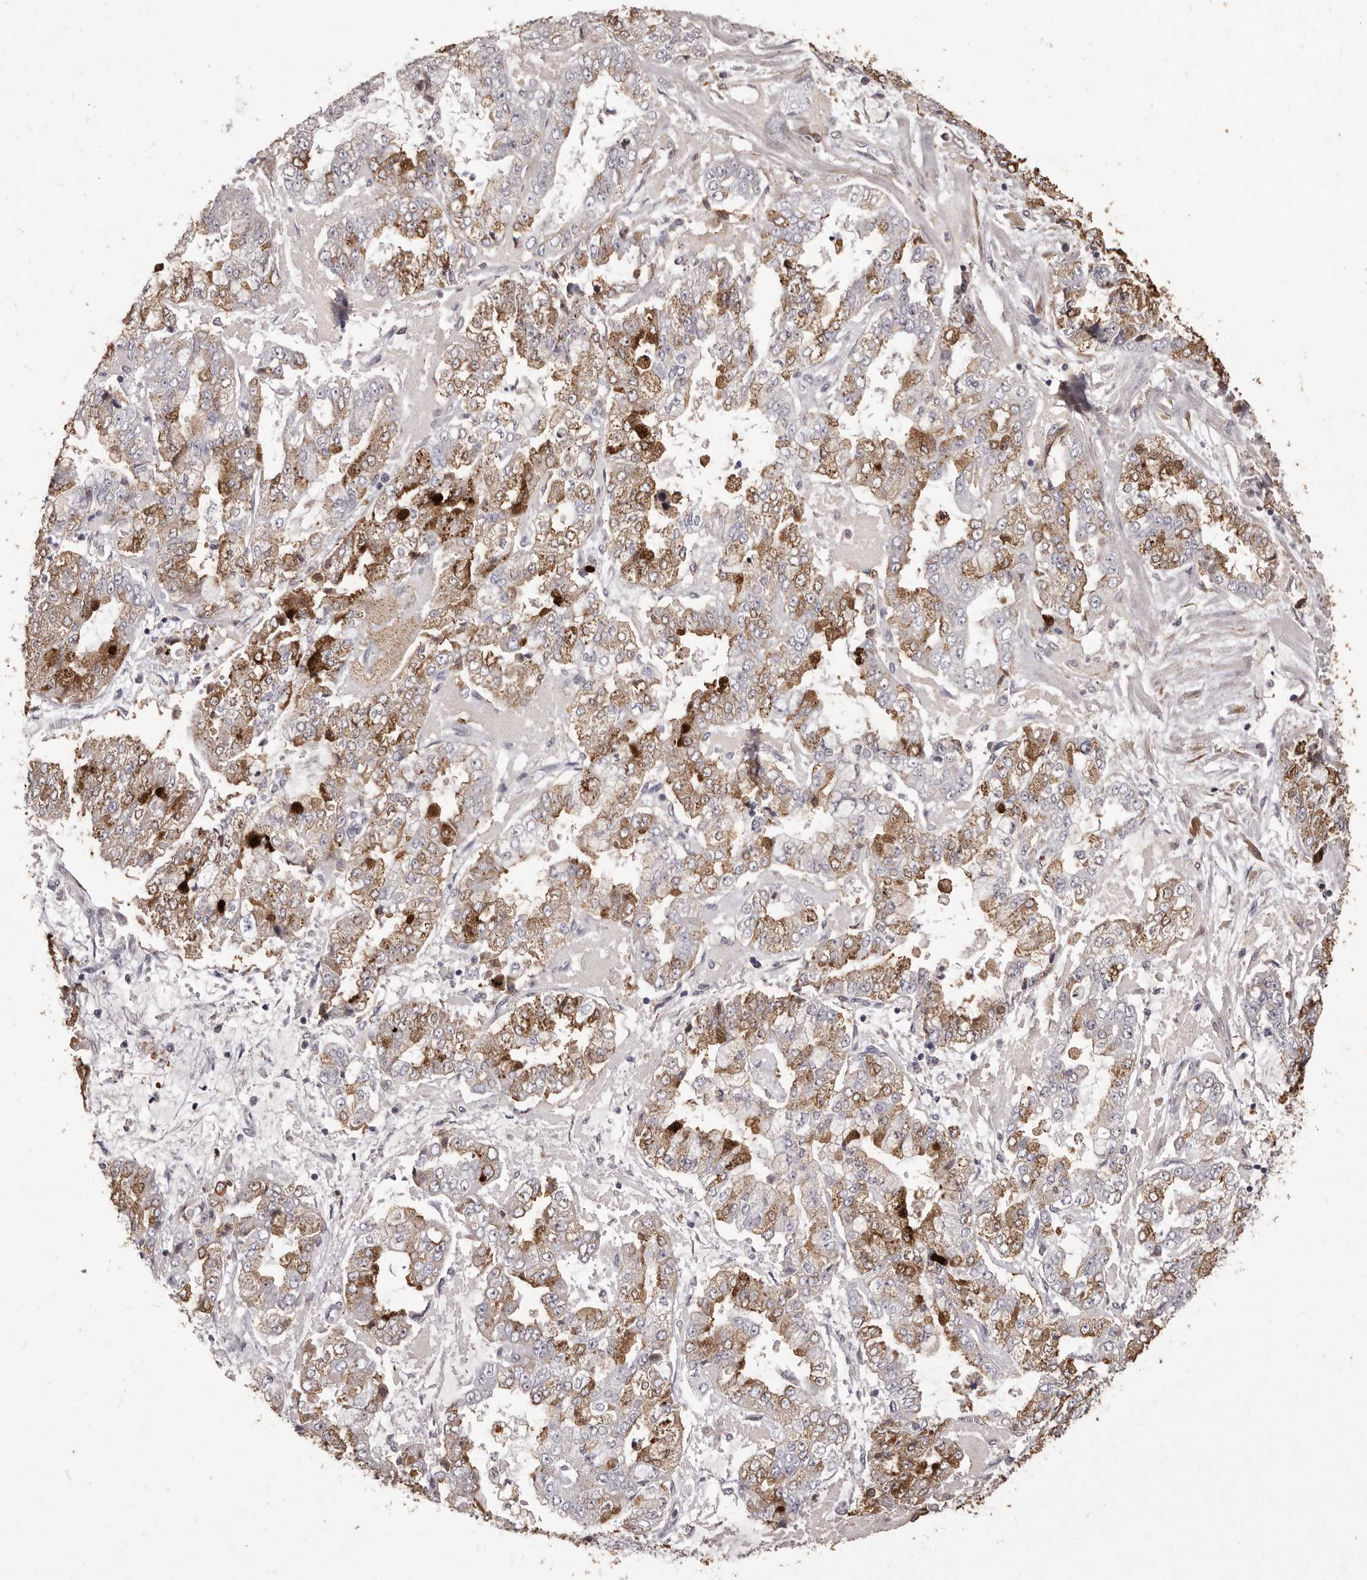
{"staining": {"intensity": "moderate", "quantity": ">75%", "location": "cytoplasmic/membranous"}, "tissue": "stomach cancer", "cell_type": "Tumor cells", "image_type": "cancer", "snomed": [{"axis": "morphology", "description": "Adenocarcinoma, NOS"}, {"axis": "topography", "description": "Stomach"}], "caption": "Immunohistochemistry (IHC) of human stomach adenocarcinoma exhibits medium levels of moderate cytoplasmic/membranous staining in approximately >75% of tumor cells. (DAB = brown stain, brightfield microscopy at high magnification).", "gene": "PRSS27", "patient": {"sex": "male", "age": 76}}